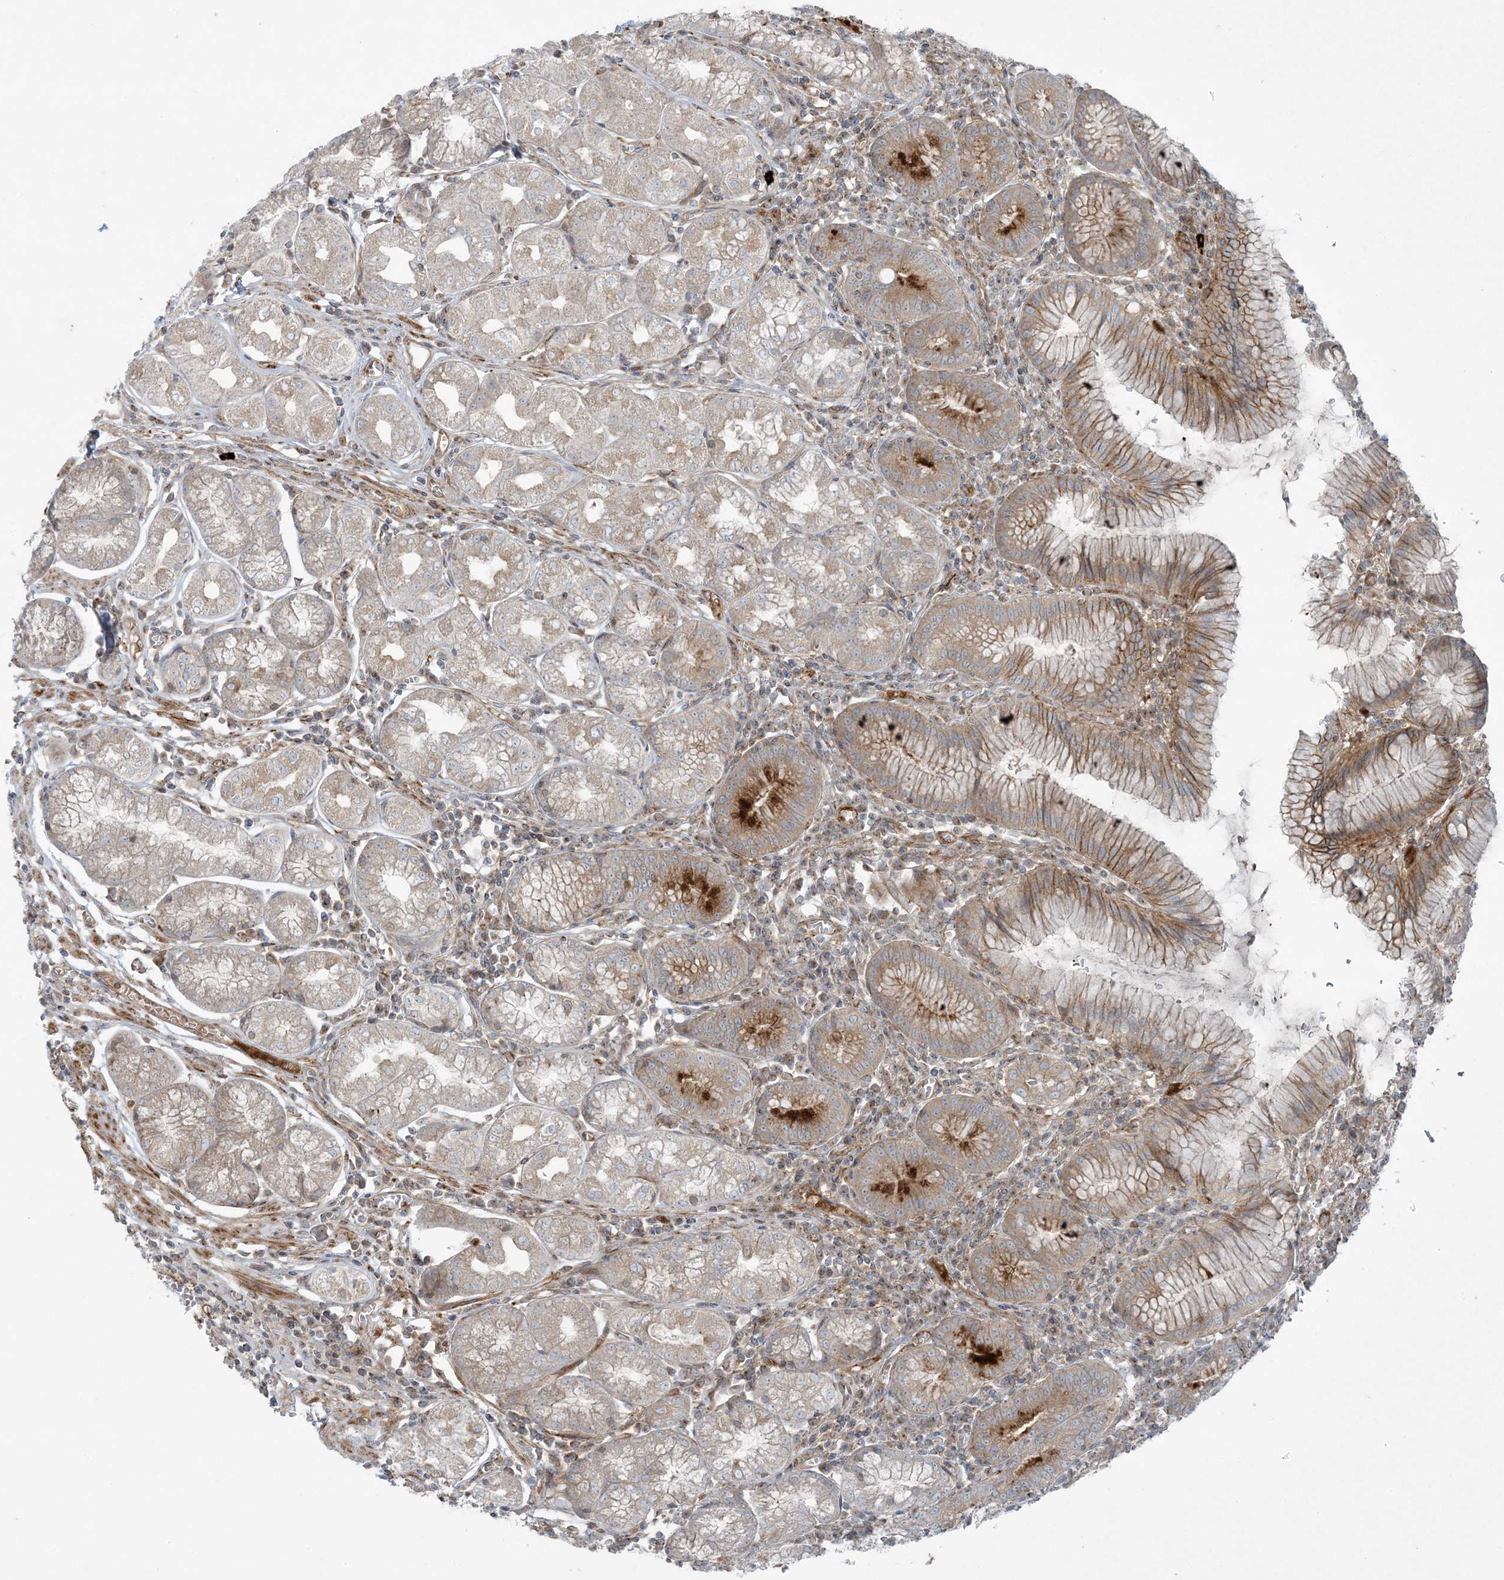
{"staining": {"intensity": "strong", "quantity": "25%-75%", "location": "cytoplasmic/membranous"}, "tissue": "stomach", "cell_type": "Glandular cells", "image_type": "normal", "snomed": [{"axis": "morphology", "description": "Normal tissue, NOS"}, {"axis": "topography", "description": "Stomach"}], "caption": "A high-resolution histopathology image shows IHC staining of benign stomach, which displays strong cytoplasmic/membranous positivity in approximately 25%-75% of glandular cells. (DAB (3,3'-diaminobenzidine) IHC, brown staining for protein, blue staining for nuclei).", "gene": "PIK3R4", "patient": {"sex": "male", "age": 55}}